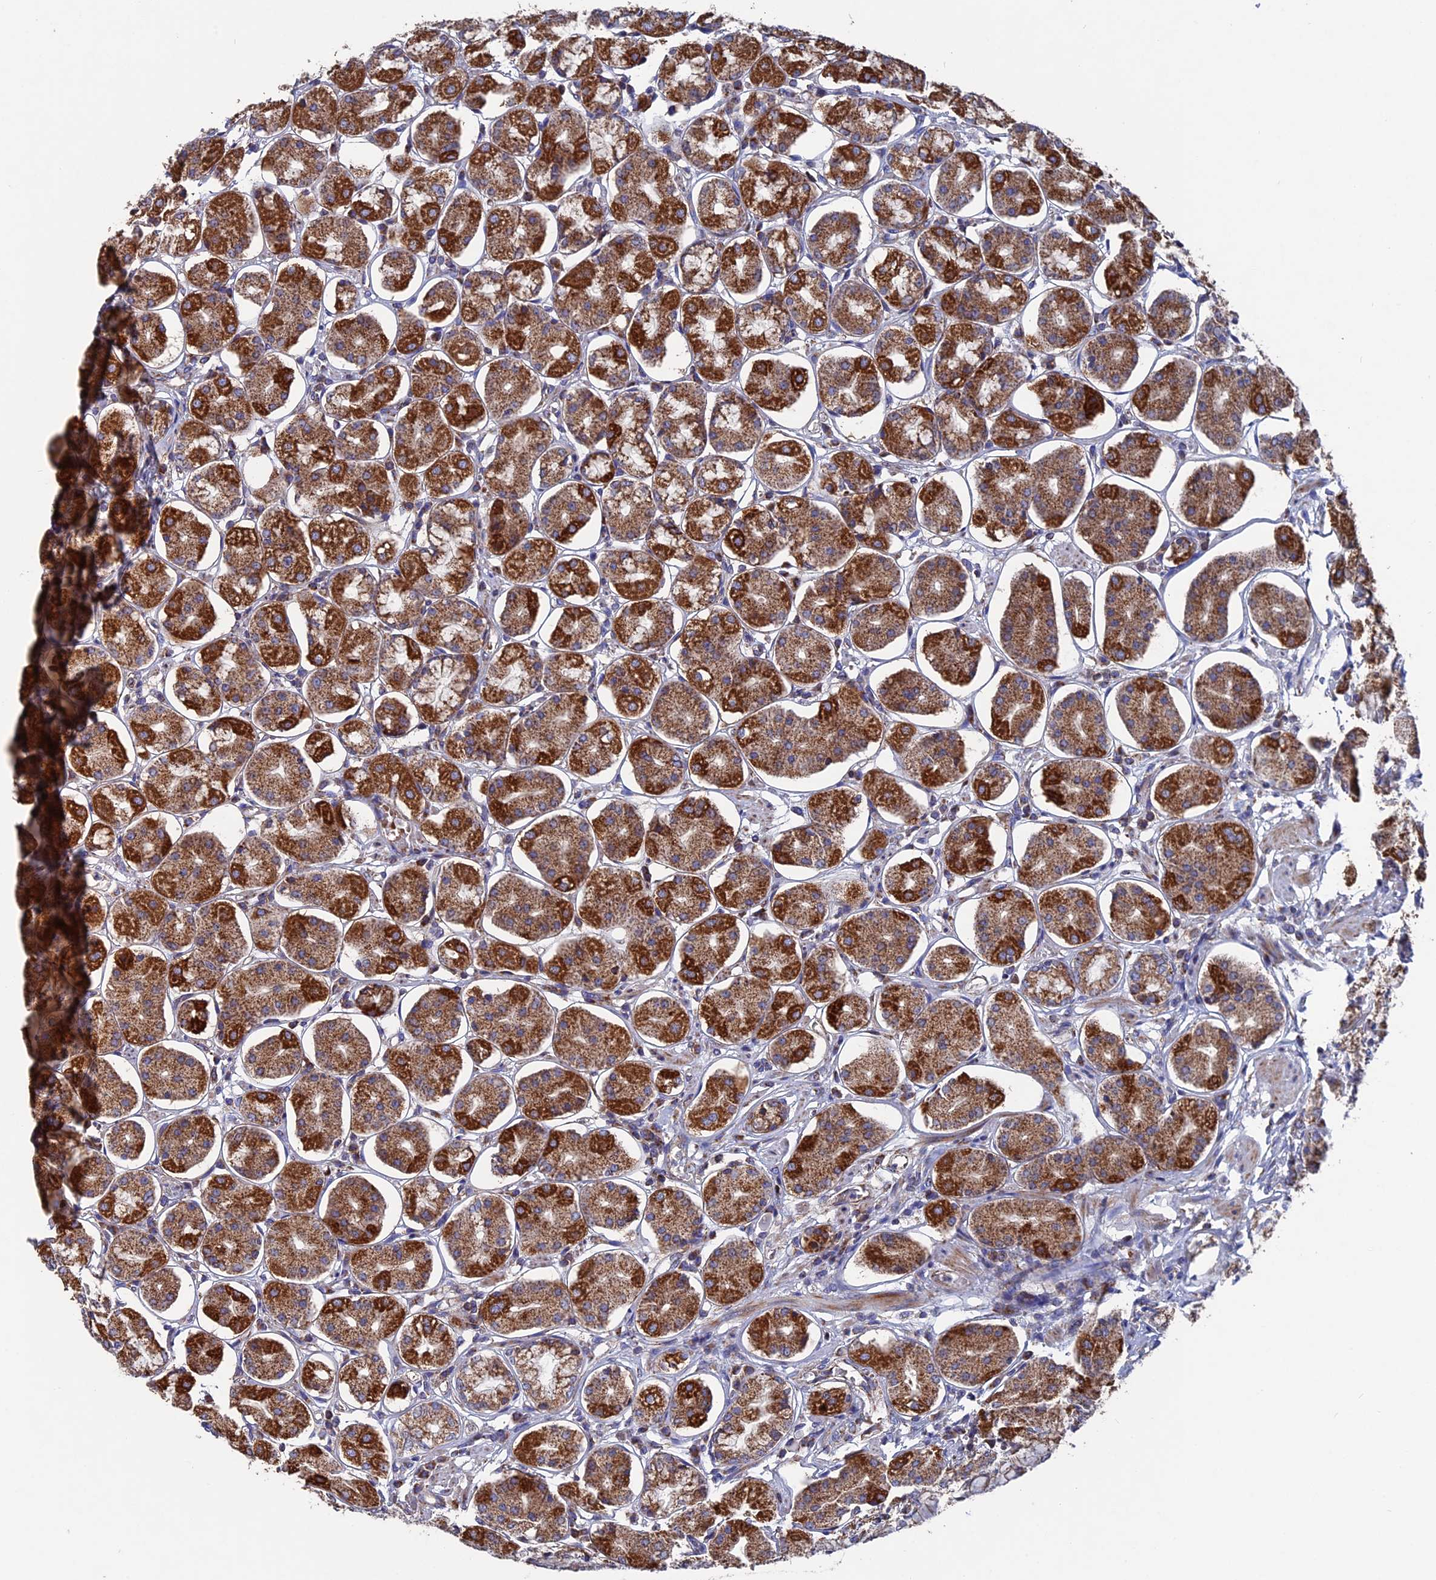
{"staining": {"intensity": "strong", "quantity": ">75%", "location": "cytoplasmic/membranous"}, "tissue": "stomach", "cell_type": "Glandular cells", "image_type": "normal", "snomed": [{"axis": "morphology", "description": "Normal tissue, NOS"}, {"axis": "topography", "description": "Stomach, lower"}], "caption": "Normal stomach exhibits strong cytoplasmic/membranous staining in approximately >75% of glandular cells.", "gene": "TGFA", "patient": {"sex": "female", "age": 56}}